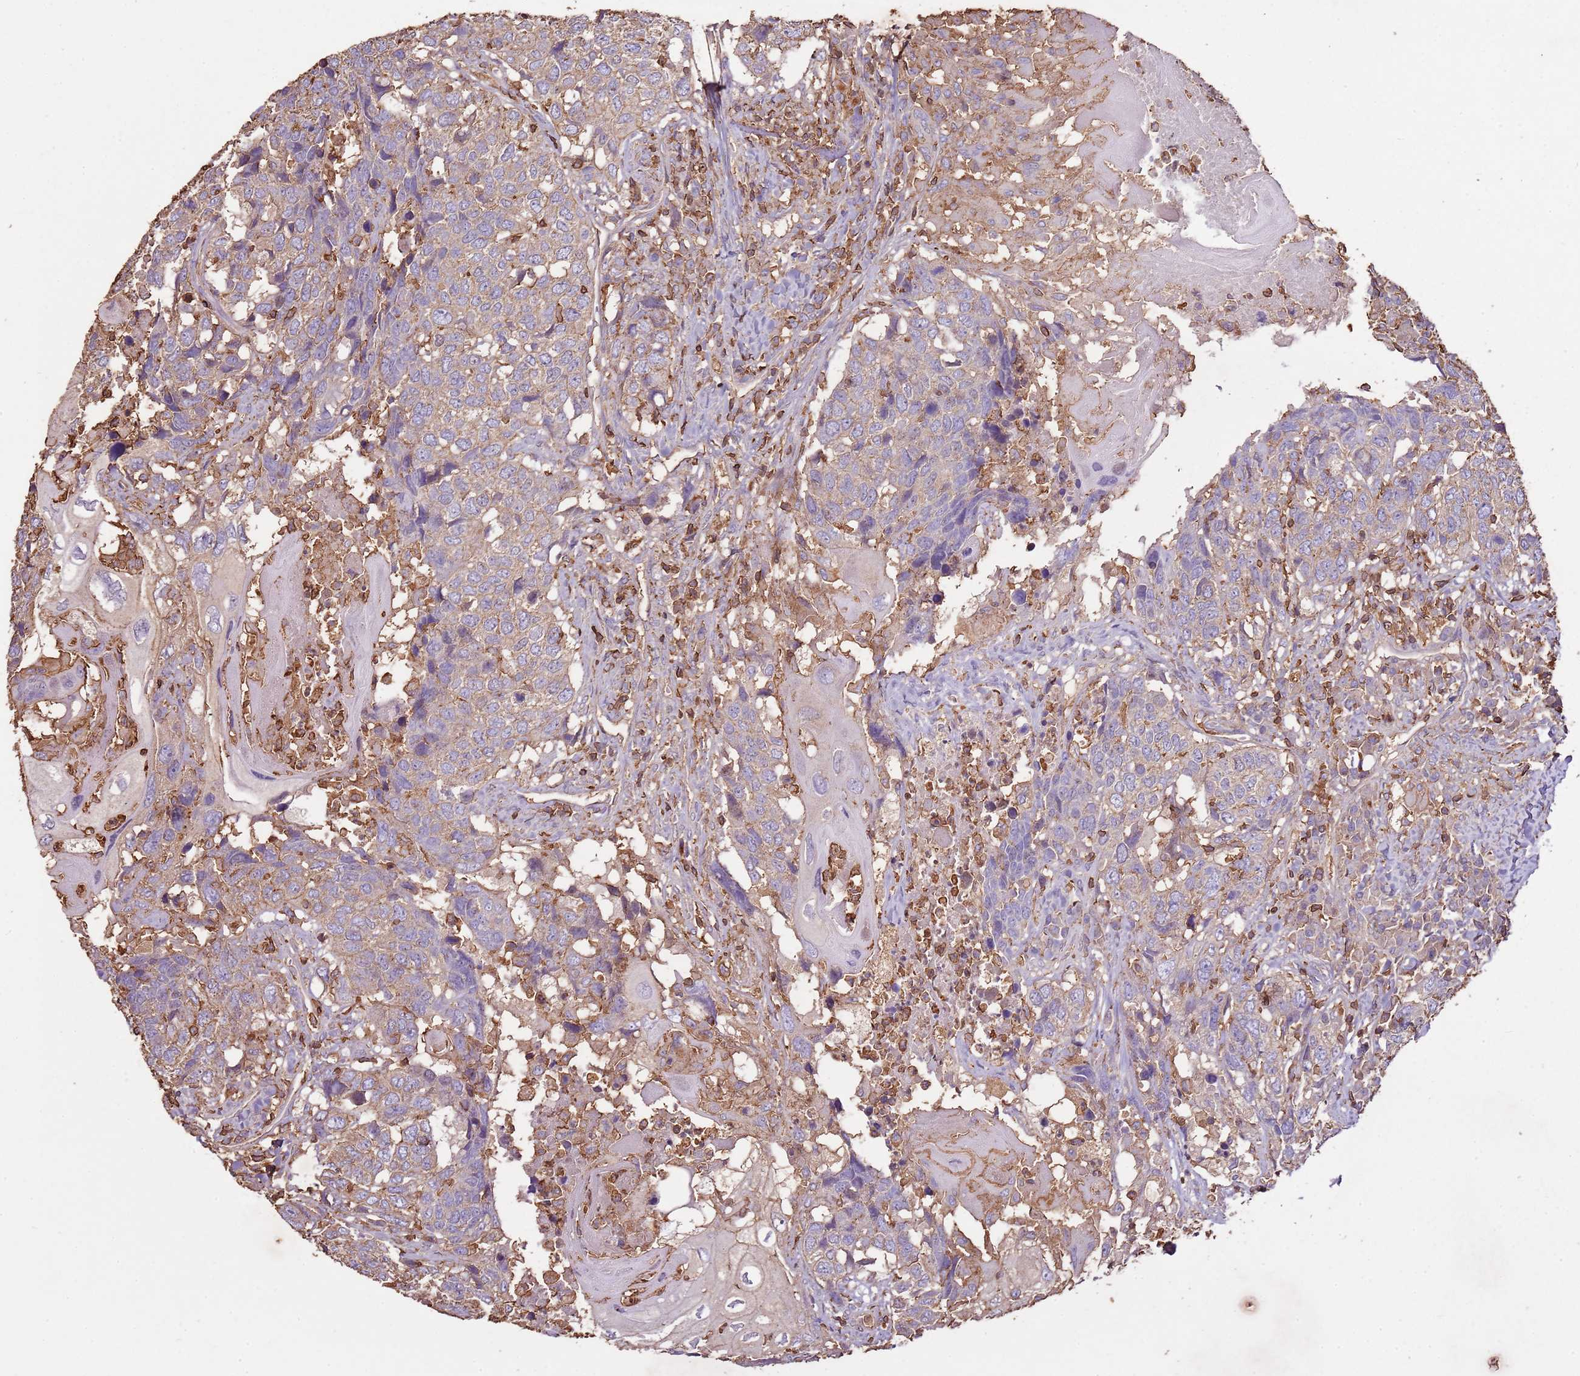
{"staining": {"intensity": "weak", "quantity": ">75%", "location": "cytoplasmic/membranous"}, "tissue": "head and neck cancer", "cell_type": "Tumor cells", "image_type": "cancer", "snomed": [{"axis": "morphology", "description": "Squamous cell carcinoma, NOS"}, {"axis": "topography", "description": "Head-Neck"}], "caption": "There is low levels of weak cytoplasmic/membranous positivity in tumor cells of head and neck cancer (squamous cell carcinoma), as demonstrated by immunohistochemical staining (brown color).", "gene": "ARL10", "patient": {"sex": "male", "age": 66}}